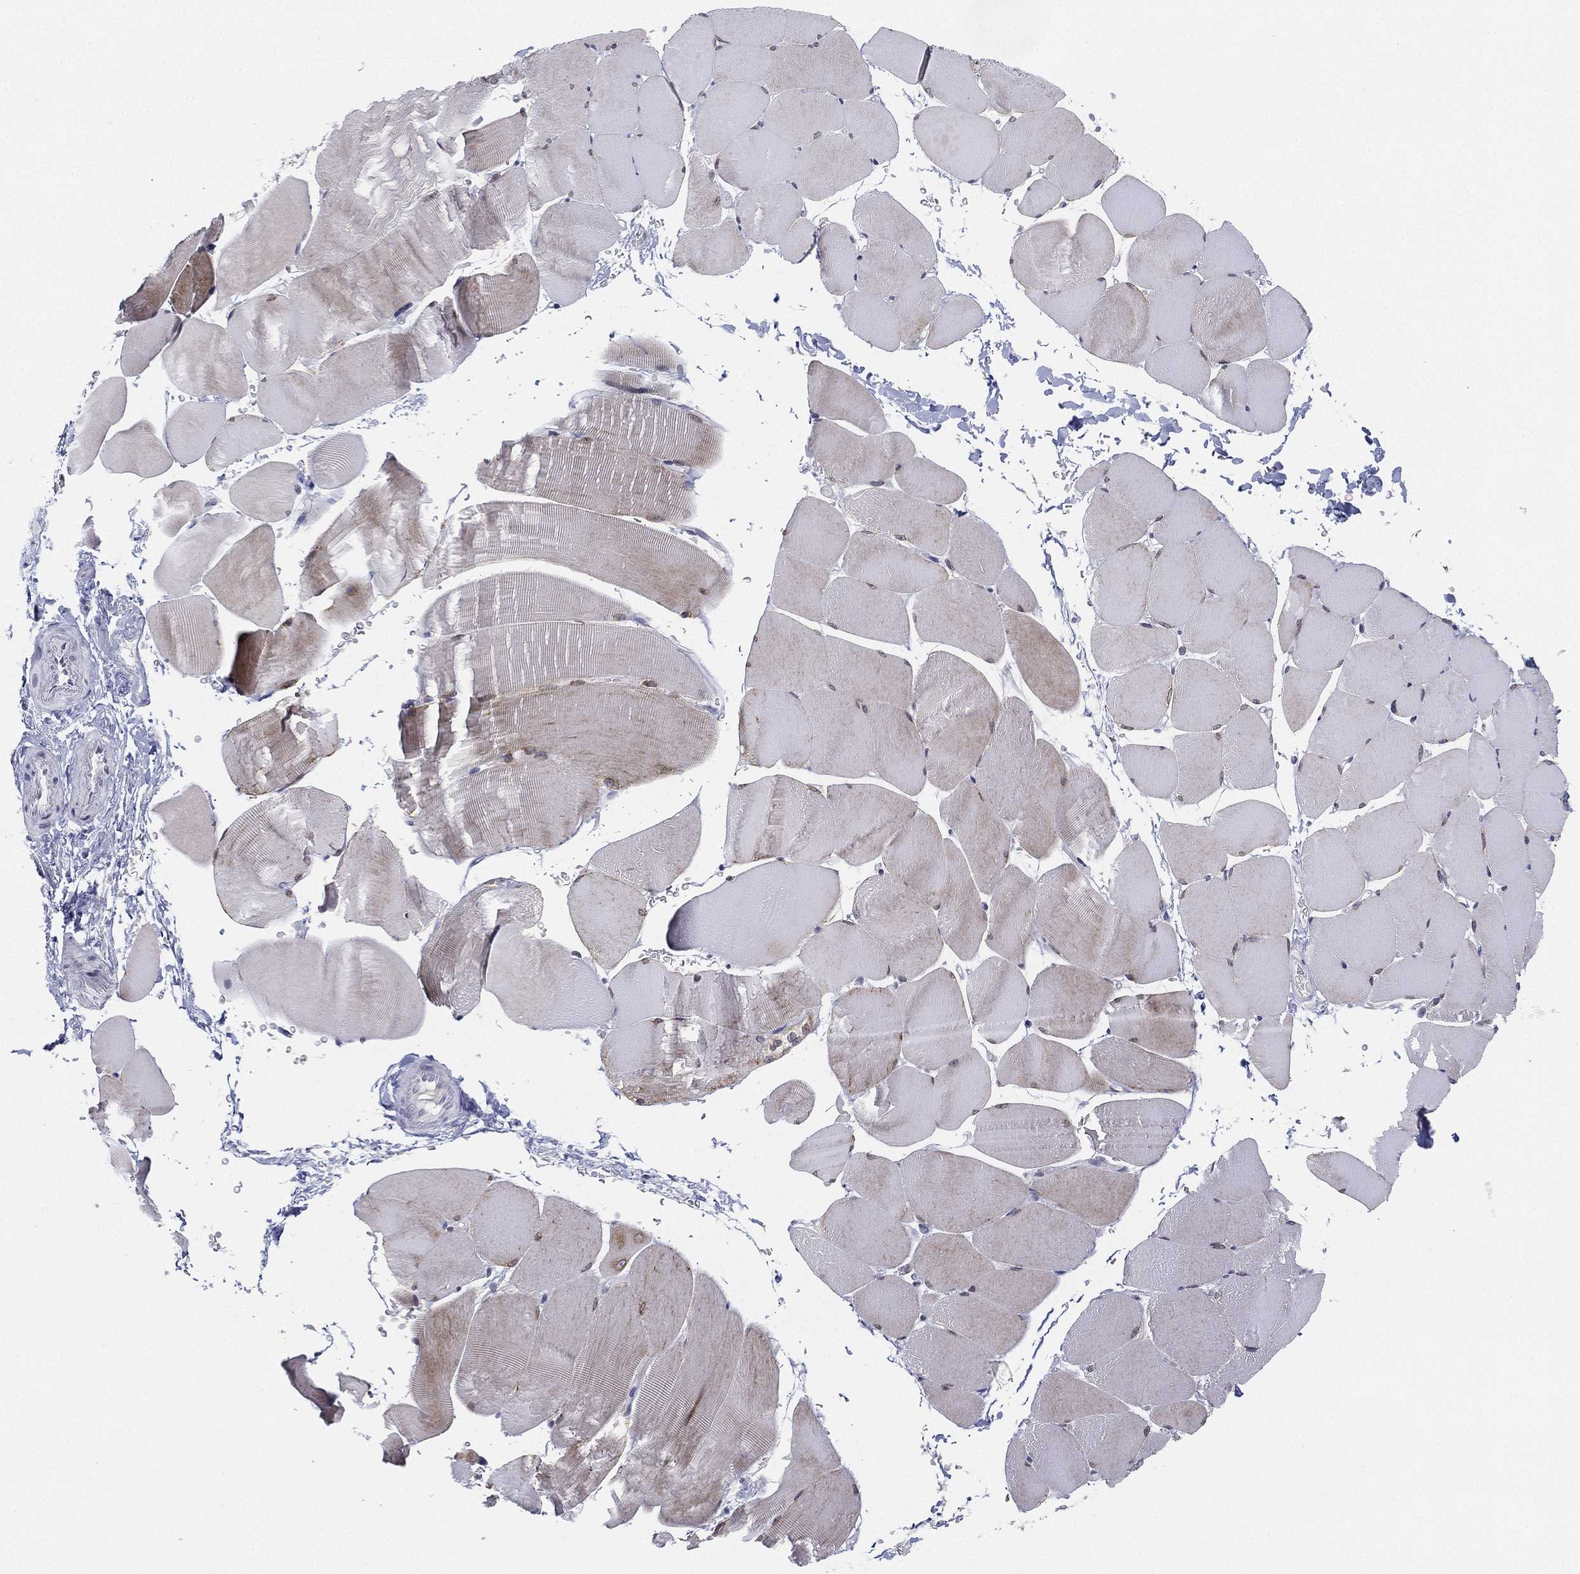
{"staining": {"intensity": "weak", "quantity": "<25%", "location": "cytoplasmic/membranous"}, "tissue": "skeletal muscle", "cell_type": "Myocytes", "image_type": "normal", "snomed": [{"axis": "morphology", "description": "Normal tissue, NOS"}, {"axis": "topography", "description": "Skeletal muscle"}], "caption": "This is an immunohistochemistry (IHC) micrograph of normal skeletal muscle. There is no positivity in myocytes.", "gene": "MS4A8", "patient": {"sex": "female", "age": 37}}